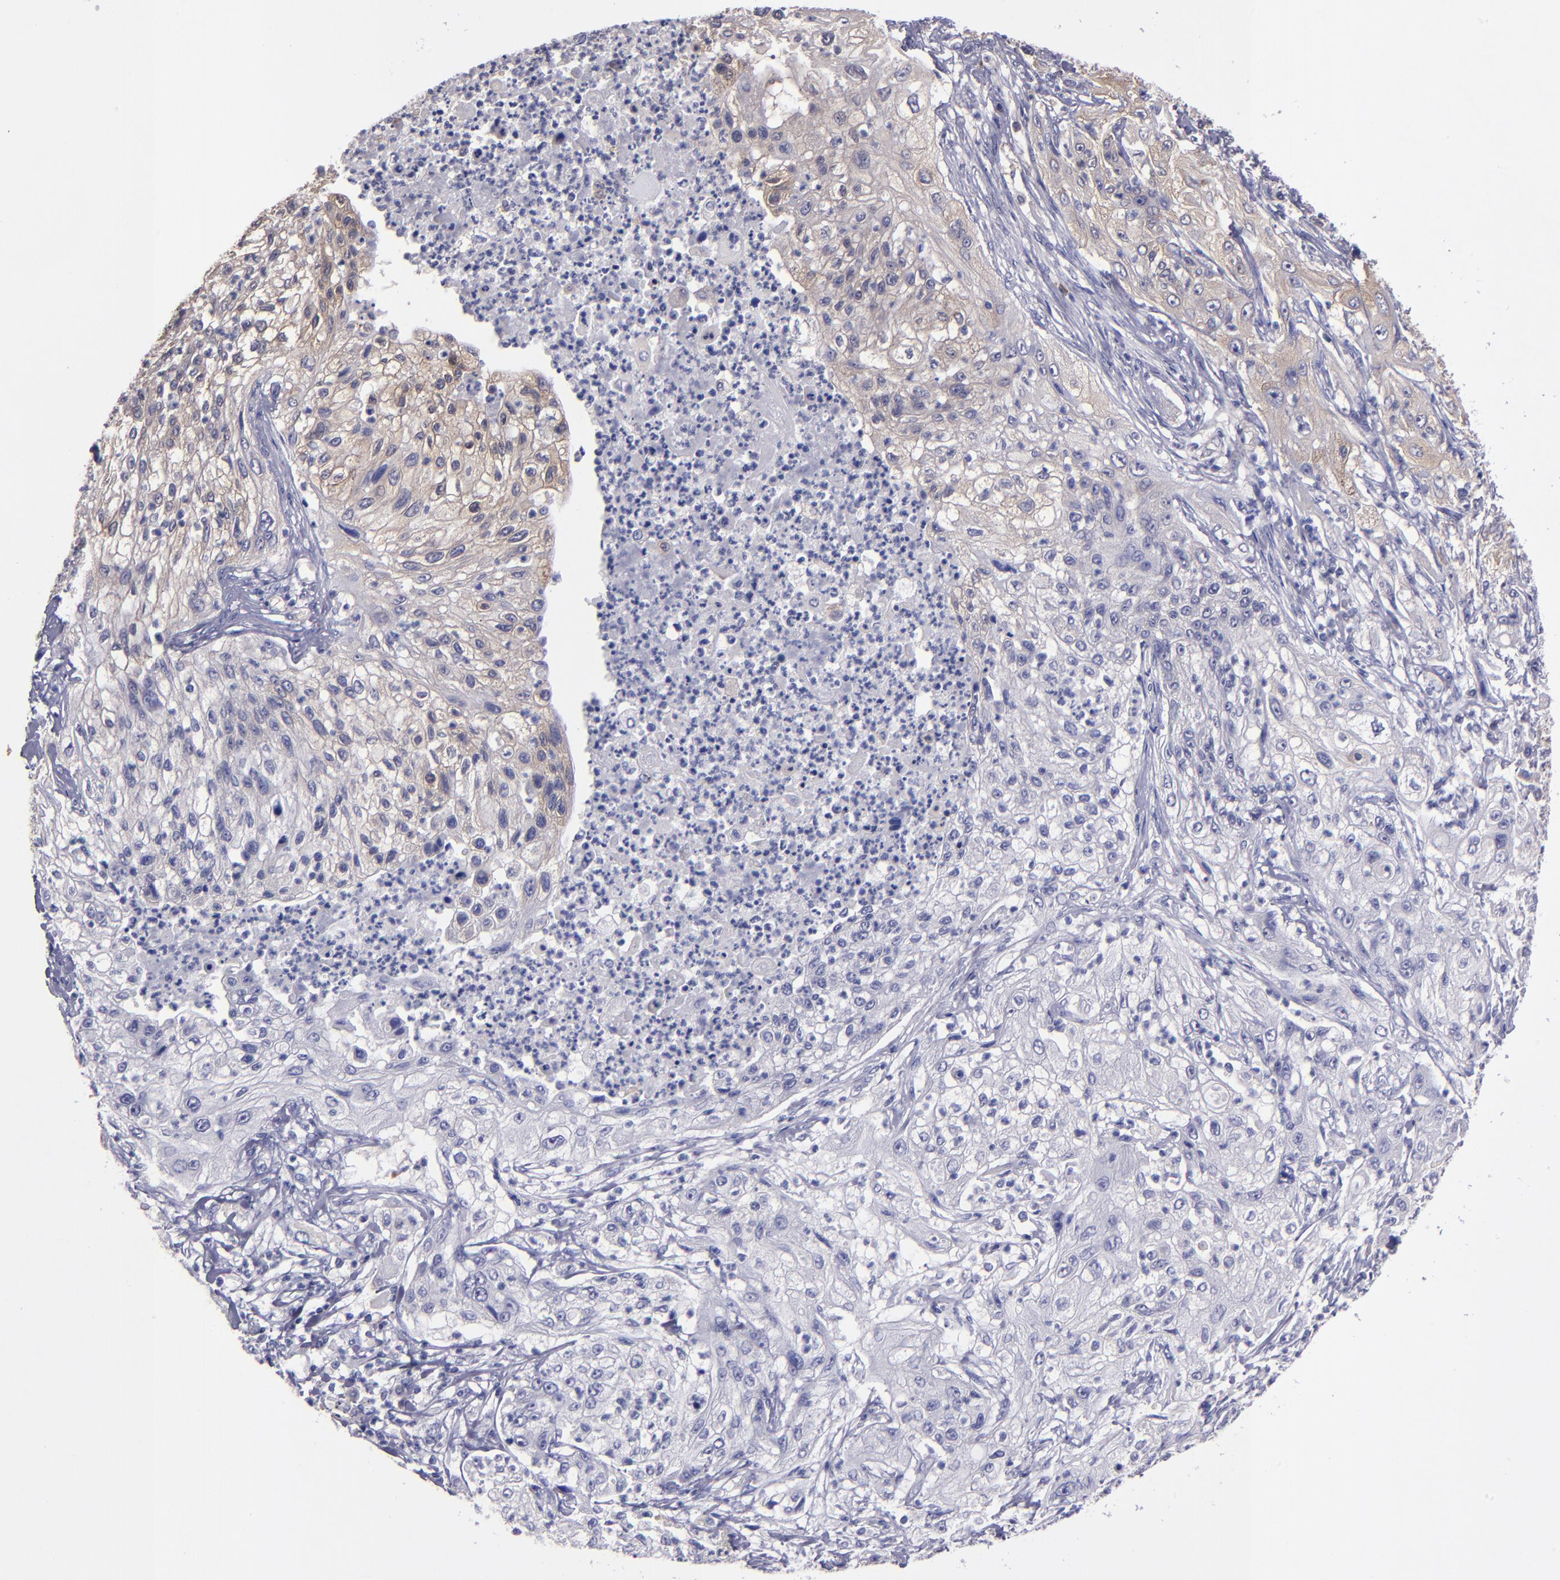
{"staining": {"intensity": "weak", "quantity": "25%-75%", "location": "cytoplasmic/membranous"}, "tissue": "lung cancer", "cell_type": "Tumor cells", "image_type": "cancer", "snomed": [{"axis": "morphology", "description": "Inflammation, NOS"}, {"axis": "morphology", "description": "Squamous cell carcinoma, NOS"}, {"axis": "topography", "description": "Lymph node"}, {"axis": "topography", "description": "Soft tissue"}, {"axis": "topography", "description": "Lung"}], "caption": "Human lung cancer stained with a protein marker displays weak staining in tumor cells.", "gene": "CARS1", "patient": {"sex": "male", "age": 66}}